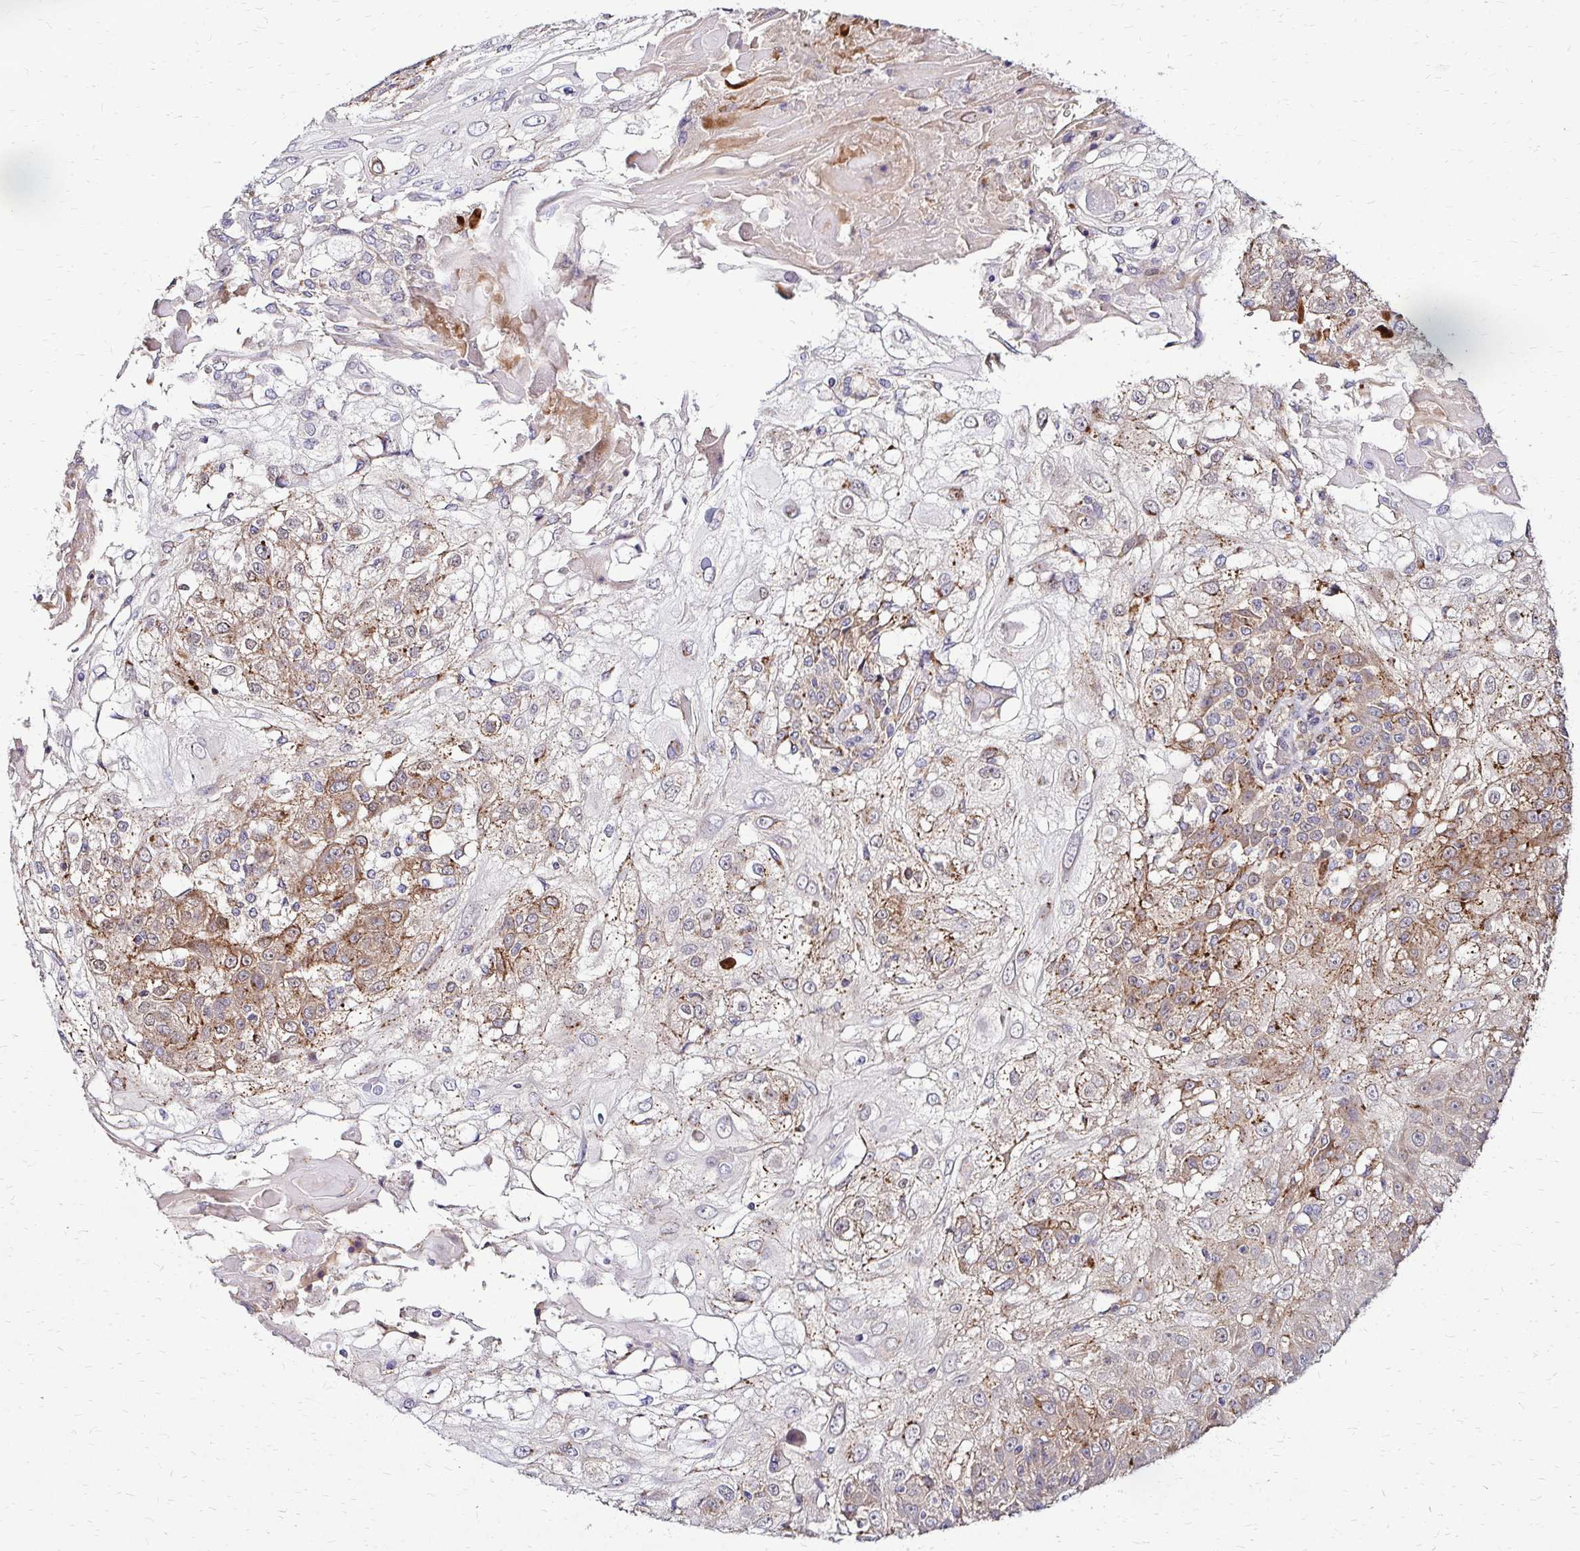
{"staining": {"intensity": "weak", "quantity": "25%-75%", "location": "cytoplasmic/membranous"}, "tissue": "skin cancer", "cell_type": "Tumor cells", "image_type": "cancer", "snomed": [{"axis": "morphology", "description": "Normal tissue, NOS"}, {"axis": "morphology", "description": "Squamous cell carcinoma, NOS"}, {"axis": "topography", "description": "Skin"}], "caption": "Immunohistochemical staining of squamous cell carcinoma (skin) reveals low levels of weak cytoplasmic/membranous protein positivity in about 25%-75% of tumor cells. (DAB (3,3'-diaminobenzidine) IHC with brightfield microscopy, high magnification).", "gene": "IDUA", "patient": {"sex": "female", "age": 83}}